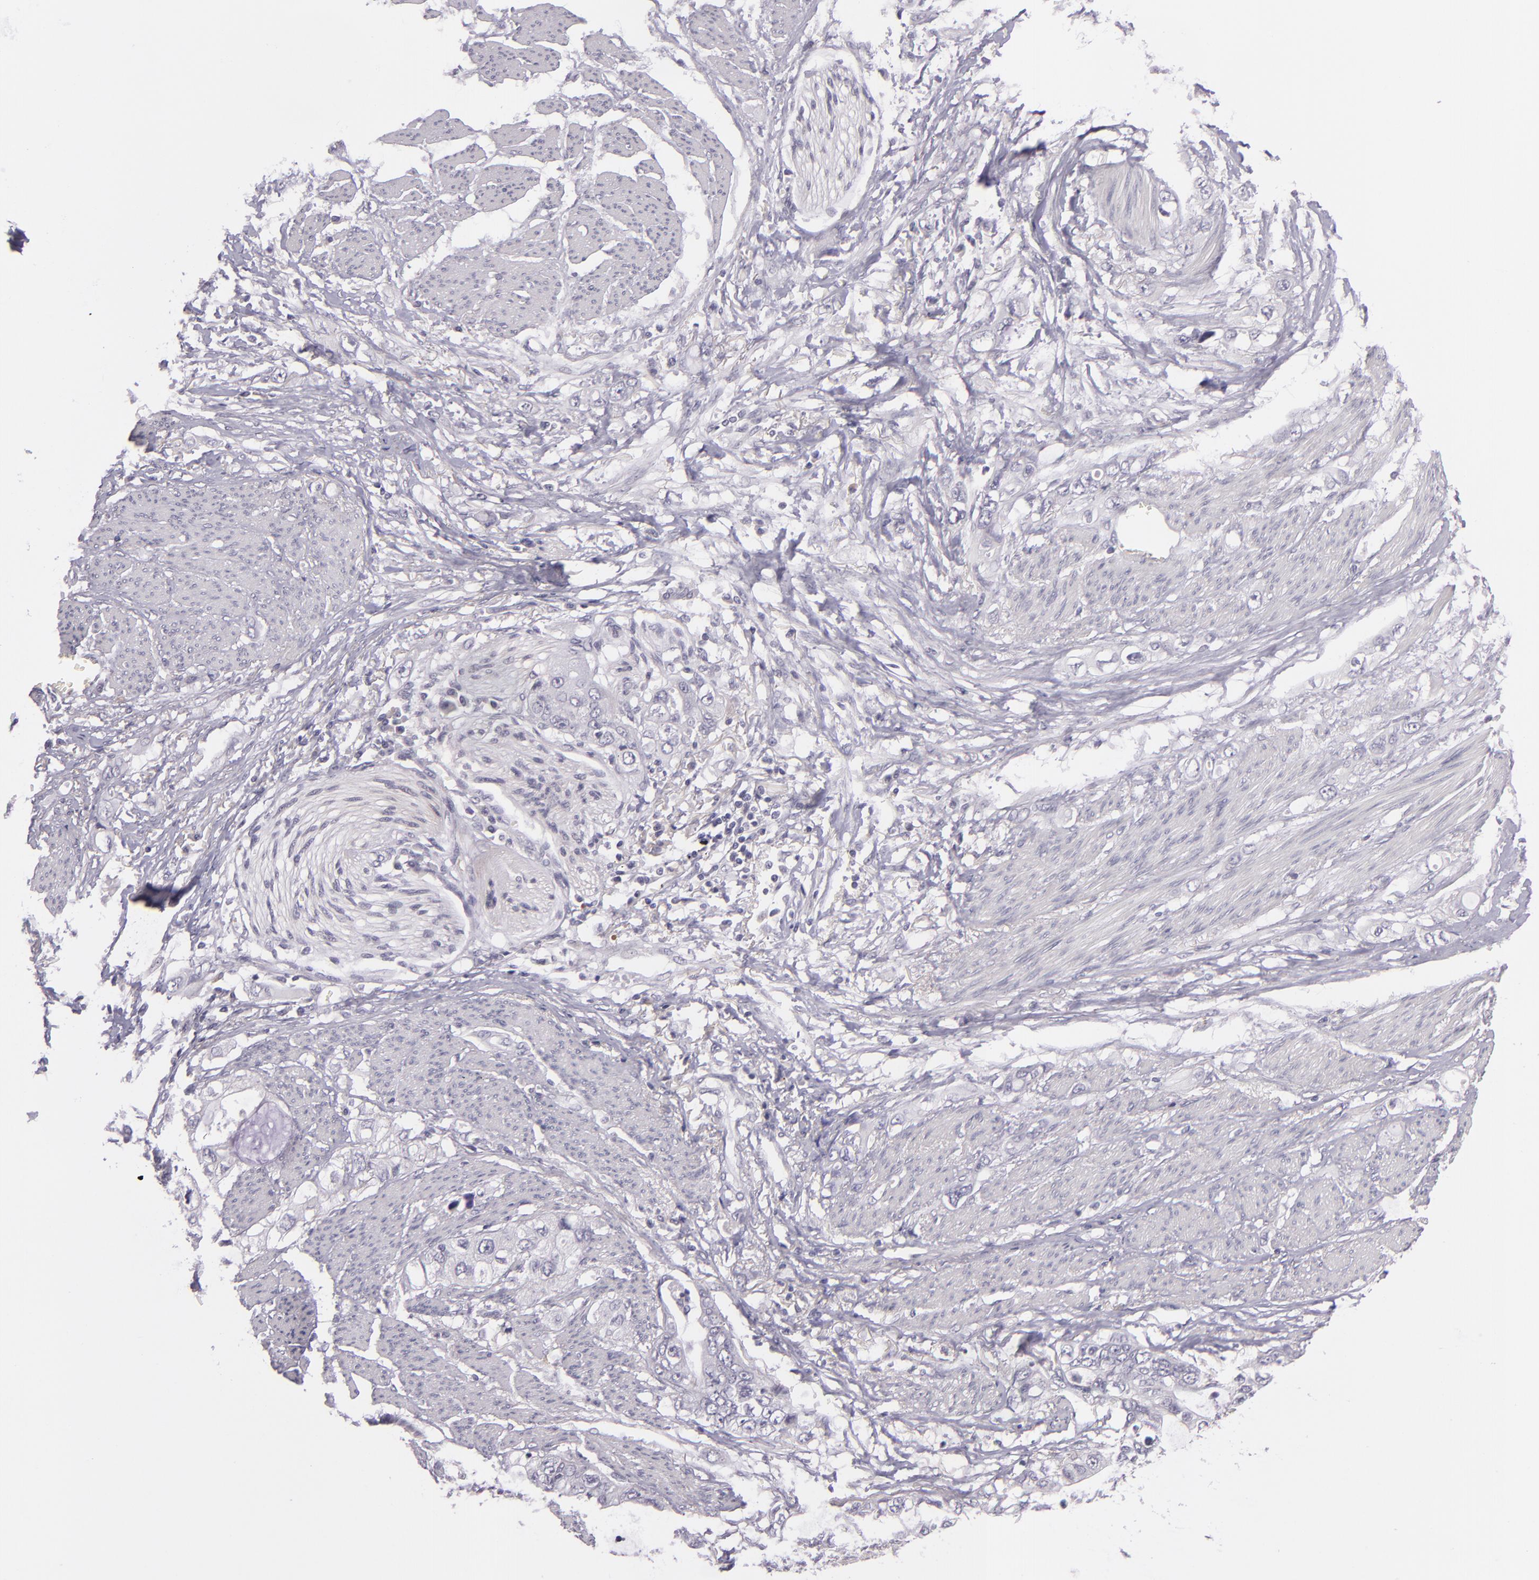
{"staining": {"intensity": "negative", "quantity": "none", "location": "none"}, "tissue": "stomach cancer", "cell_type": "Tumor cells", "image_type": "cancer", "snomed": [{"axis": "morphology", "description": "Adenocarcinoma, NOS"}, {"axis": "topography", "description": "Stomach, upper"}], "caption": "High magnification brightfield microscopy of stomach adenocarcinoma stained with DAB (3,3'-diaminobenzidine) (brown) and counterstained with hematoxylin (blue): tumor cells show no significant positivity.", "gene": "DAG1", "patient": {"sex": "female", "age": 52}}